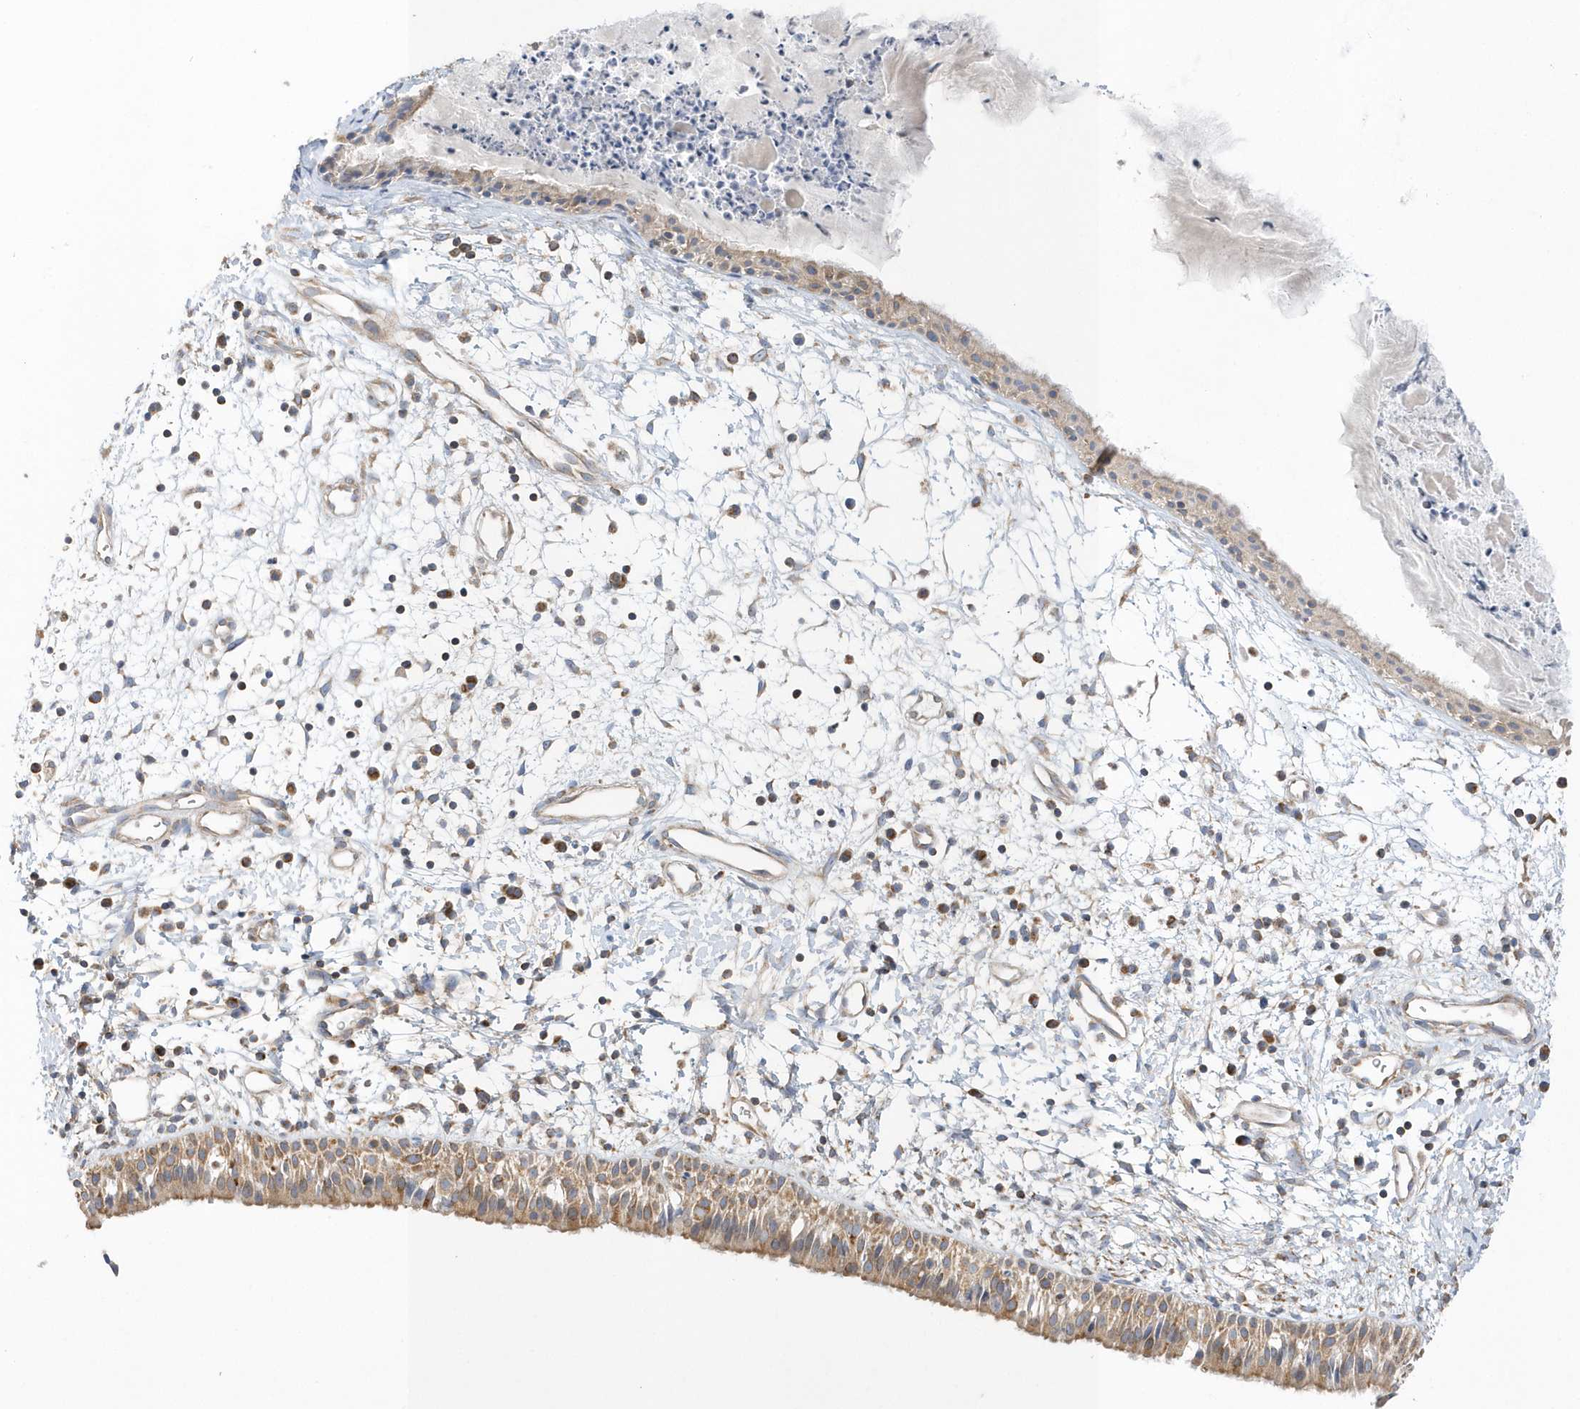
{"staining": {"intensity": "moderate", "quantity": ">75%", "location": "cytoplasmic/membranous"}, "tissue": "nasopharynx", "cell_type": "Respiratory epithelial cells", "image_type": "normal", "snomed": [{"axis": "morphology", "description": "Normal tissue, NOS"}, {"axis": "topography", "description": "Nasopharynx"}], "caption": "Moderate cytoplasmic/membranous staining is present in approximately >75% of respiratory epithelial cells in benign nasopharynx. (DAB IHC with brightfield microscopy, high magnification).", "gene": "SPATA5", "patient": {"sex": "male", "age": 22}}